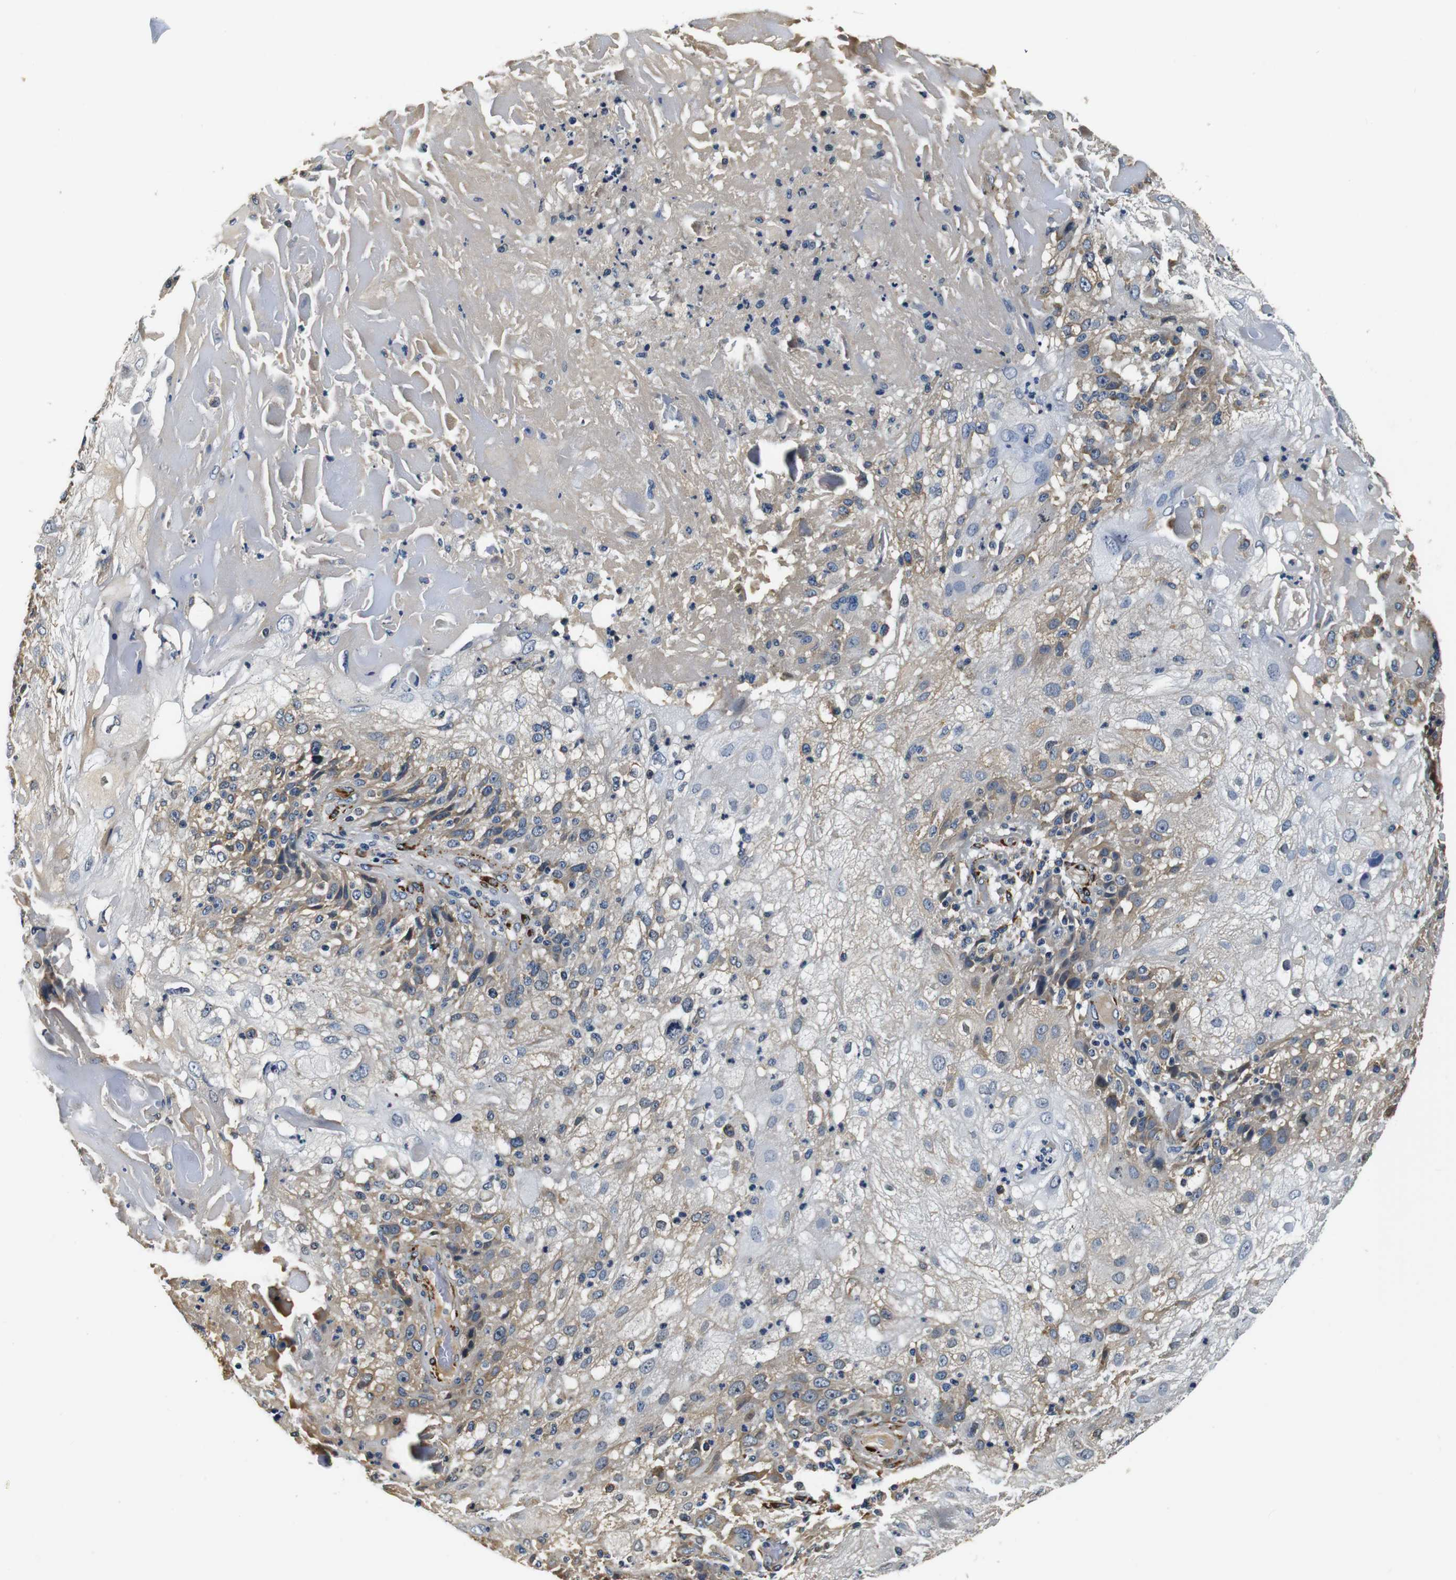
{"staining": {"intensity": "weak", "quantity": "25%-75%", "location": "cytoplasmic/membranous"}, "tissue": "skin cancer", "cell_type": "Tumor cells", "image_type": "cancer", "snomed": [{"axis": "morphology", "description": "Normal tissue, NOS"}, {"axis": "morphology", "description": "Squamous cell carcinoma, NOS"}, {"axis": "topography", "description": "Skin"}], "caption": "IHC histopathology image of neoplastic tissue: skin cancer (squamous cell carcinoma) stained using immunohistochemistry (IHC) reveals low levels of weak protein expression localized specifically in the cytoplasmic/membranous of tumor cells, appearing as a cytoplasmic/membranous brown color.", "gene": "COL1A1", "patient": {"sex": "female", "age": 83}}